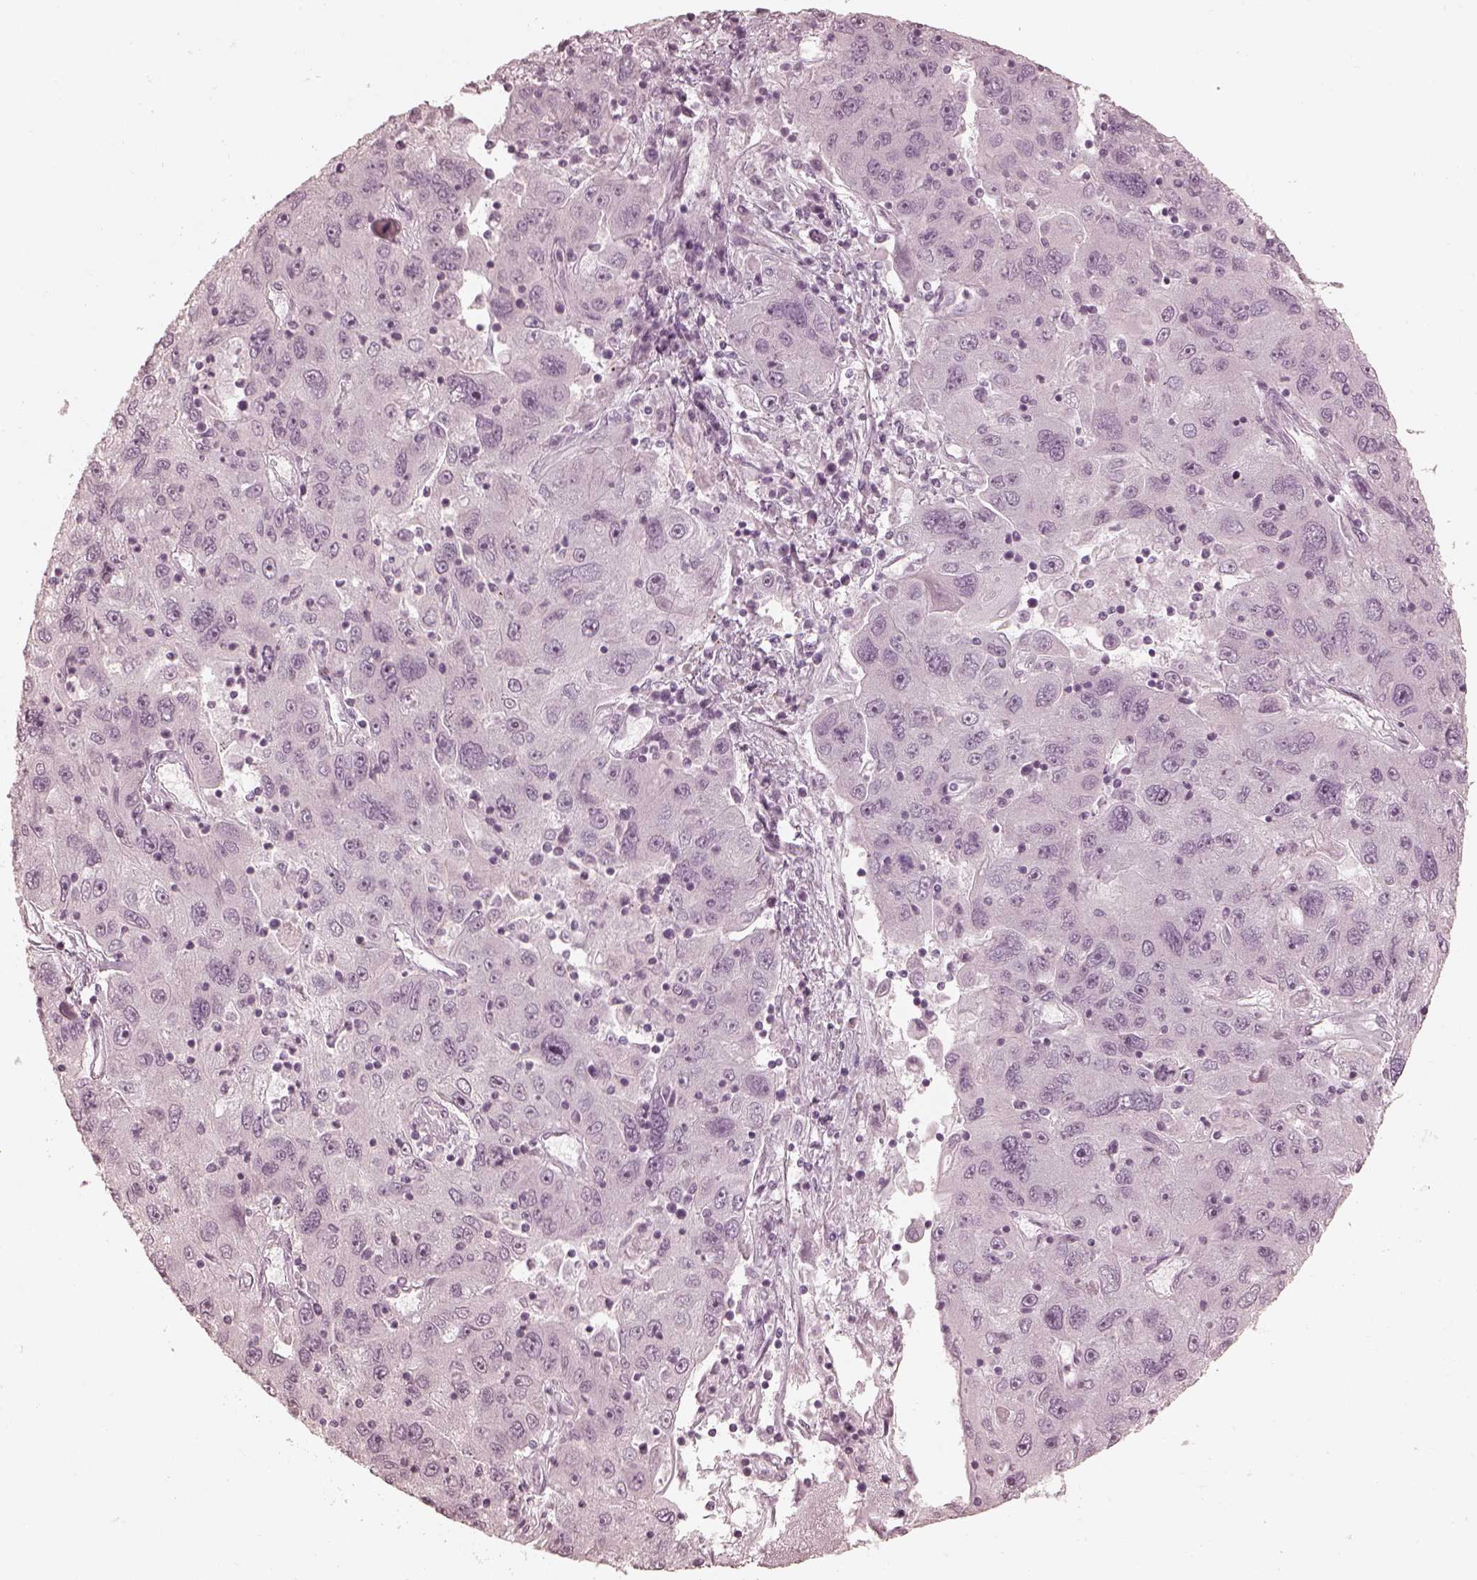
{"staining": {"intensity": "negative", "quantity": "none", "location": "none"}, "tissue": "stomach cancer", "cell_type": "Tumor cells", "image_type": "cancer", "snomed": [{"axis": "morphology", "description": "Adenocarcinoma, NOS"}, {"axis": "topography", "description": "Stomach"}], "caption": "Immunohistochemistry (IHC) histopathology image of neoplastic tissue: human adenocarcinoma (stomach) stained with DAB (3,3'-diaminobenzidine) exhibits no significant protein positivity in tumor cells. (Immunohistochemistry, brightfield microscopy, high magnification).", "gene": "CALR3", "patient": {"sex": "male", "age": 56}}